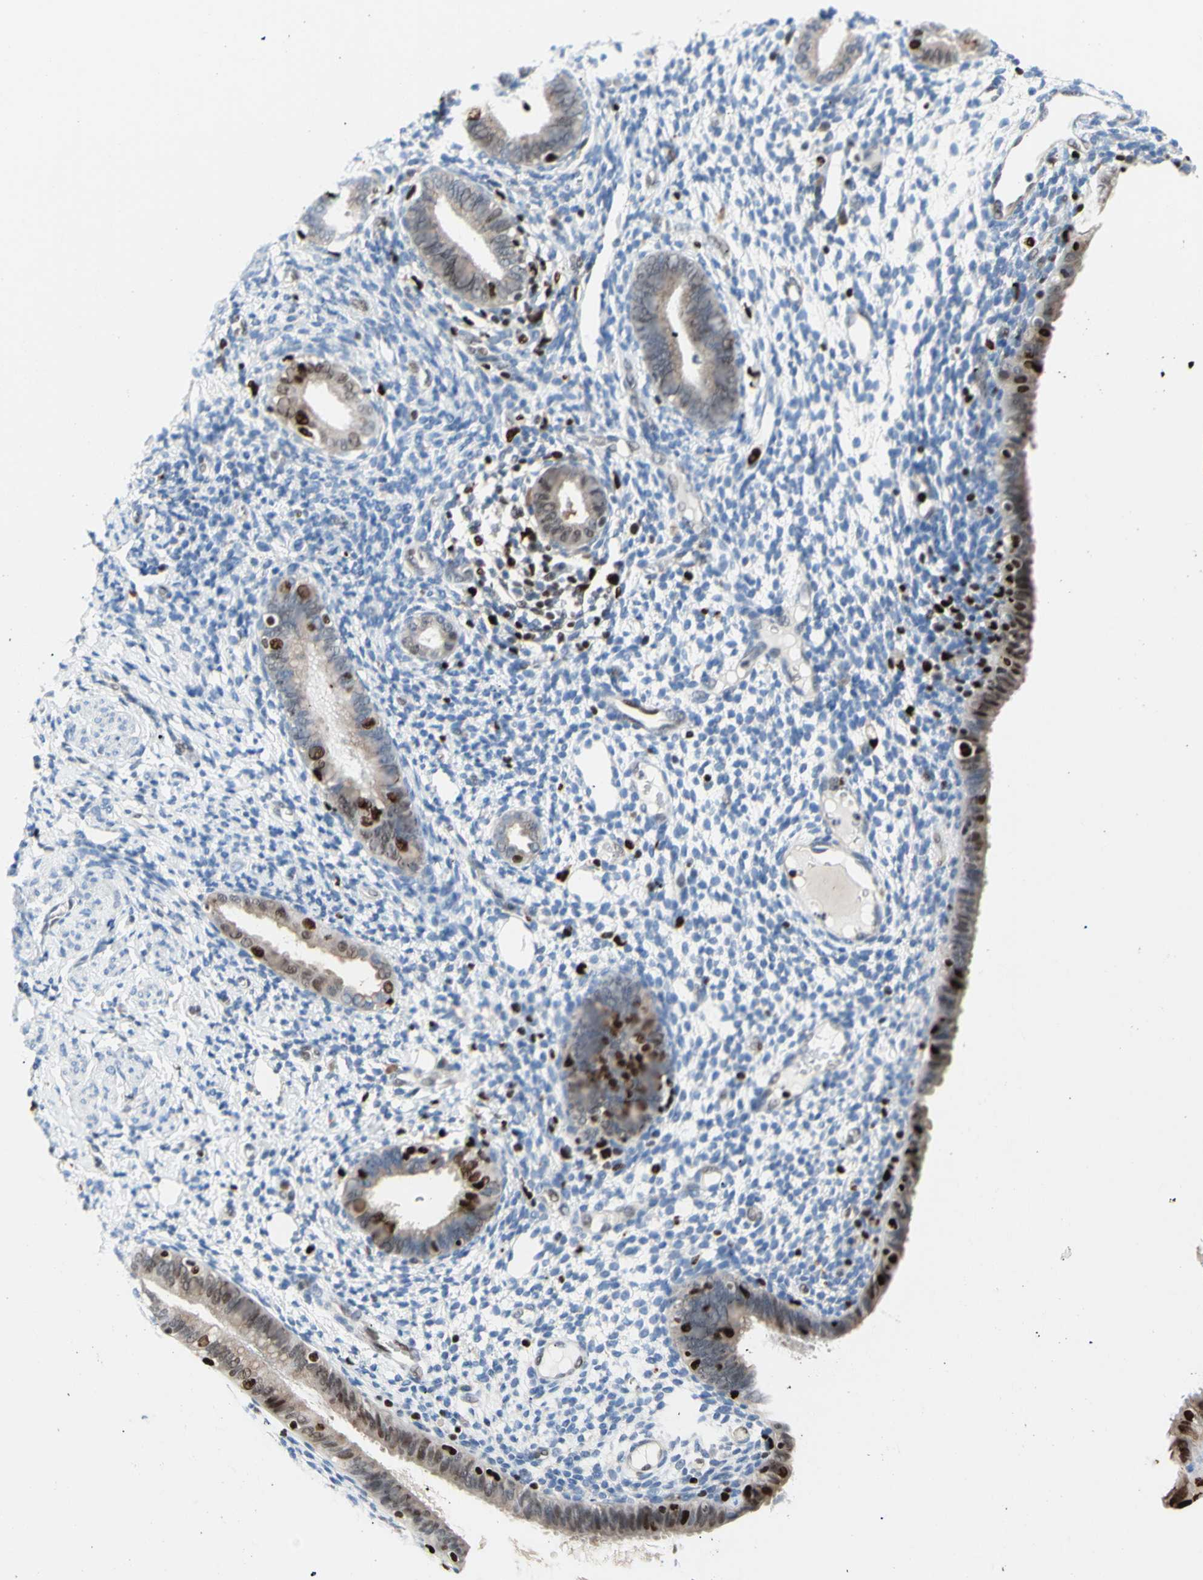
{"staining": {"intensity": "negative", "quantity": "none", "location": "none"}, "tissue": "endometrium", "cell_type": "Cells in endometrial stroma", "image_type": "normal", "snomed": [{"axis": "morphology", "description": "Normal tissue, NOS"}, {"axis": "topography", "description": "Endometrium"}], "caption": "A high-resolution micrograph shows immunohistochemistry staining of normal endometrium, which displays no significant staining in cells in endometrial stroma. (Brightfield microscopy of DAB immunohistochemistry (IHC) at high magnification).", "gene": "EED", "patient": {"sex": "female", "age": 61}}